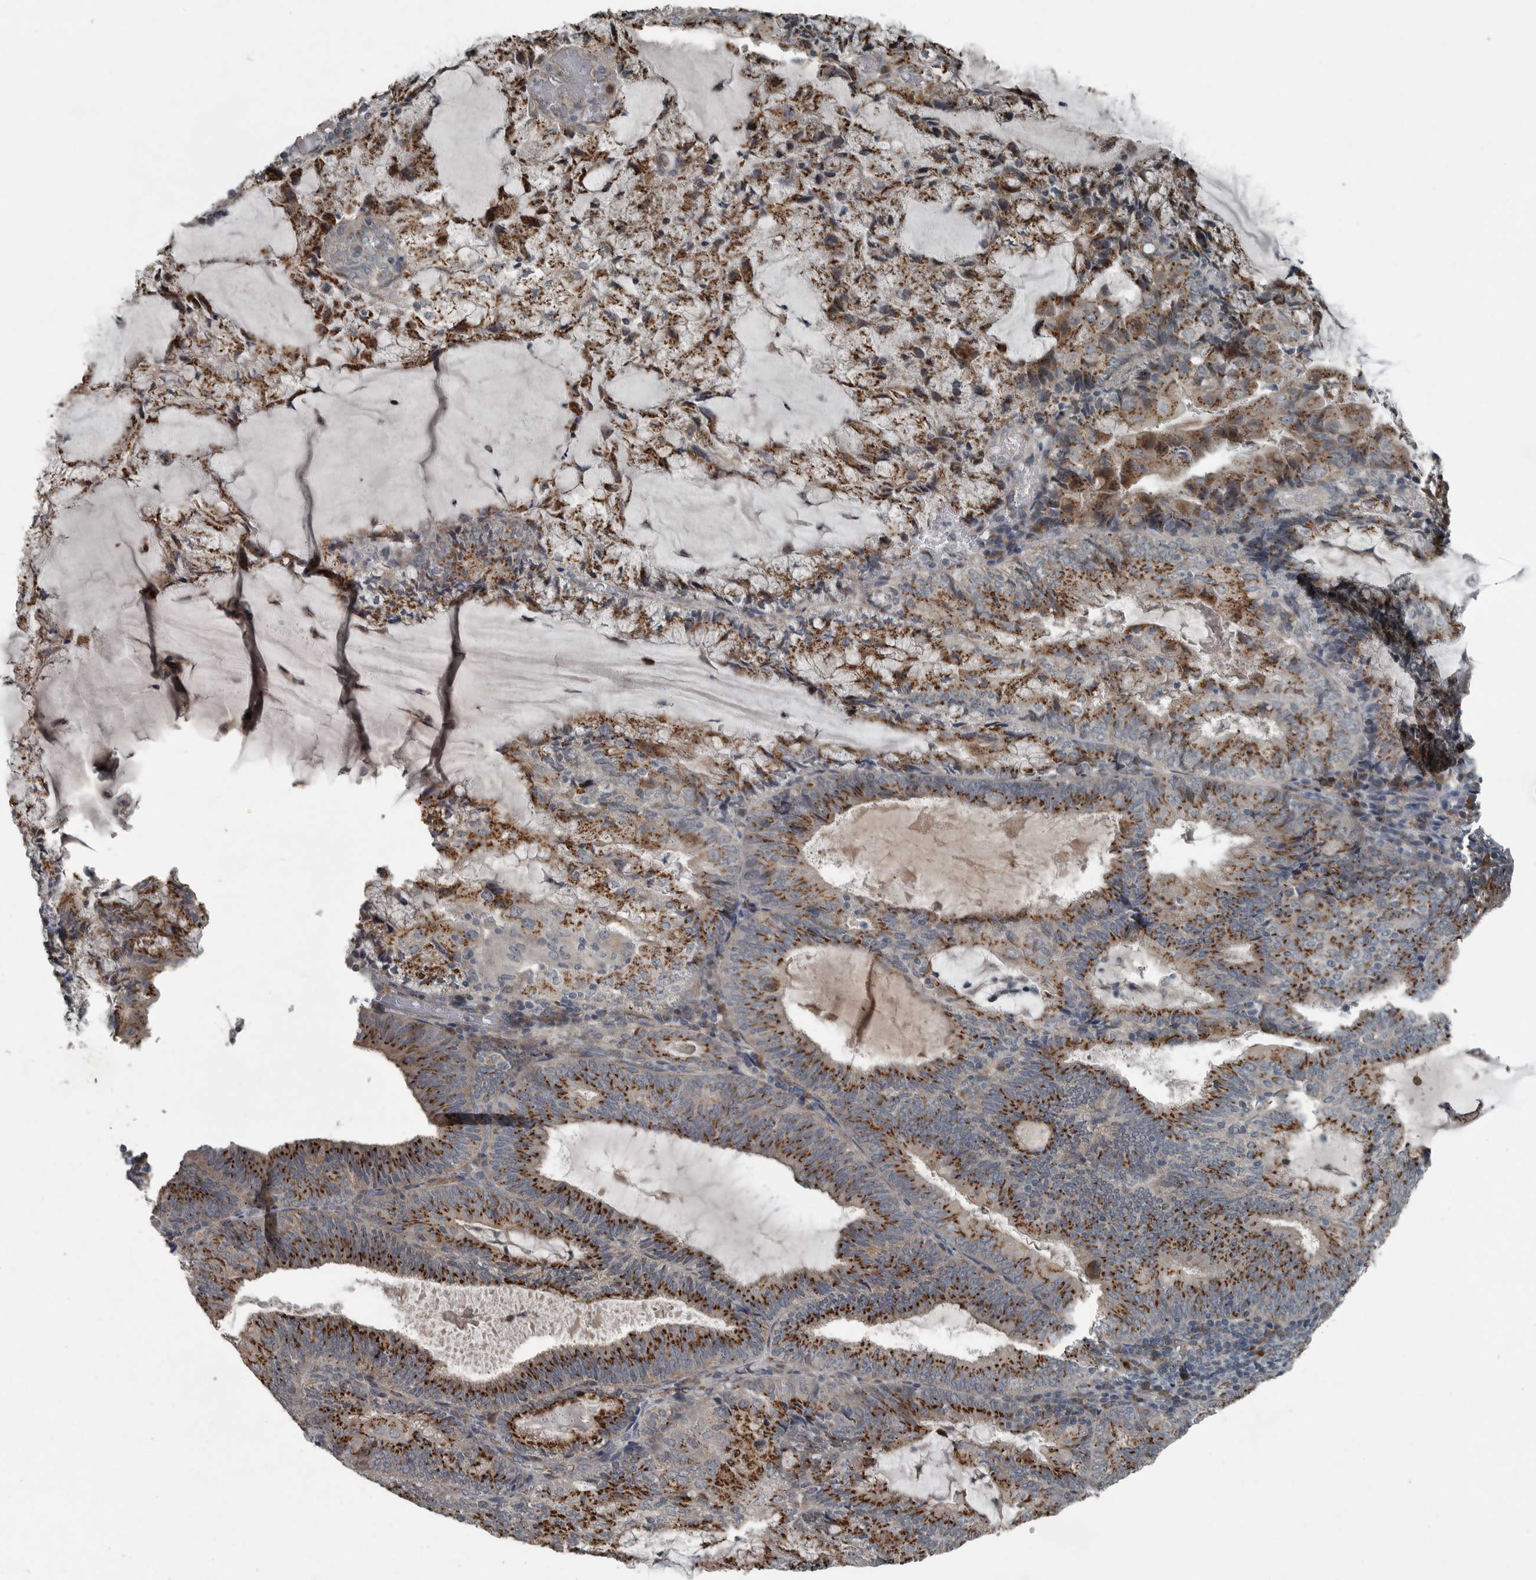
{"staining": {"intensity": "strong", "quantity": "25%-75%", "location": "cytoplasmic/membranous"}, "tissue": "endometrial cancer", "cell_type": "Tumor cells", "image_type": "cancer", "snomed": [{"axis": "morphology", "description": "Adenocarcinoma, NOS"}, {"axis": "topography", "description": "Endometrium"}], "caption": "Endometrial cancer (adenocarcinoma) stained for a protein (brown) displays strong cytoplasmic/membranous positive expression in about 25%-75% of tumor cells.", "gene": "ZNF345", "patient": {"sex": "female", "age": 81}}